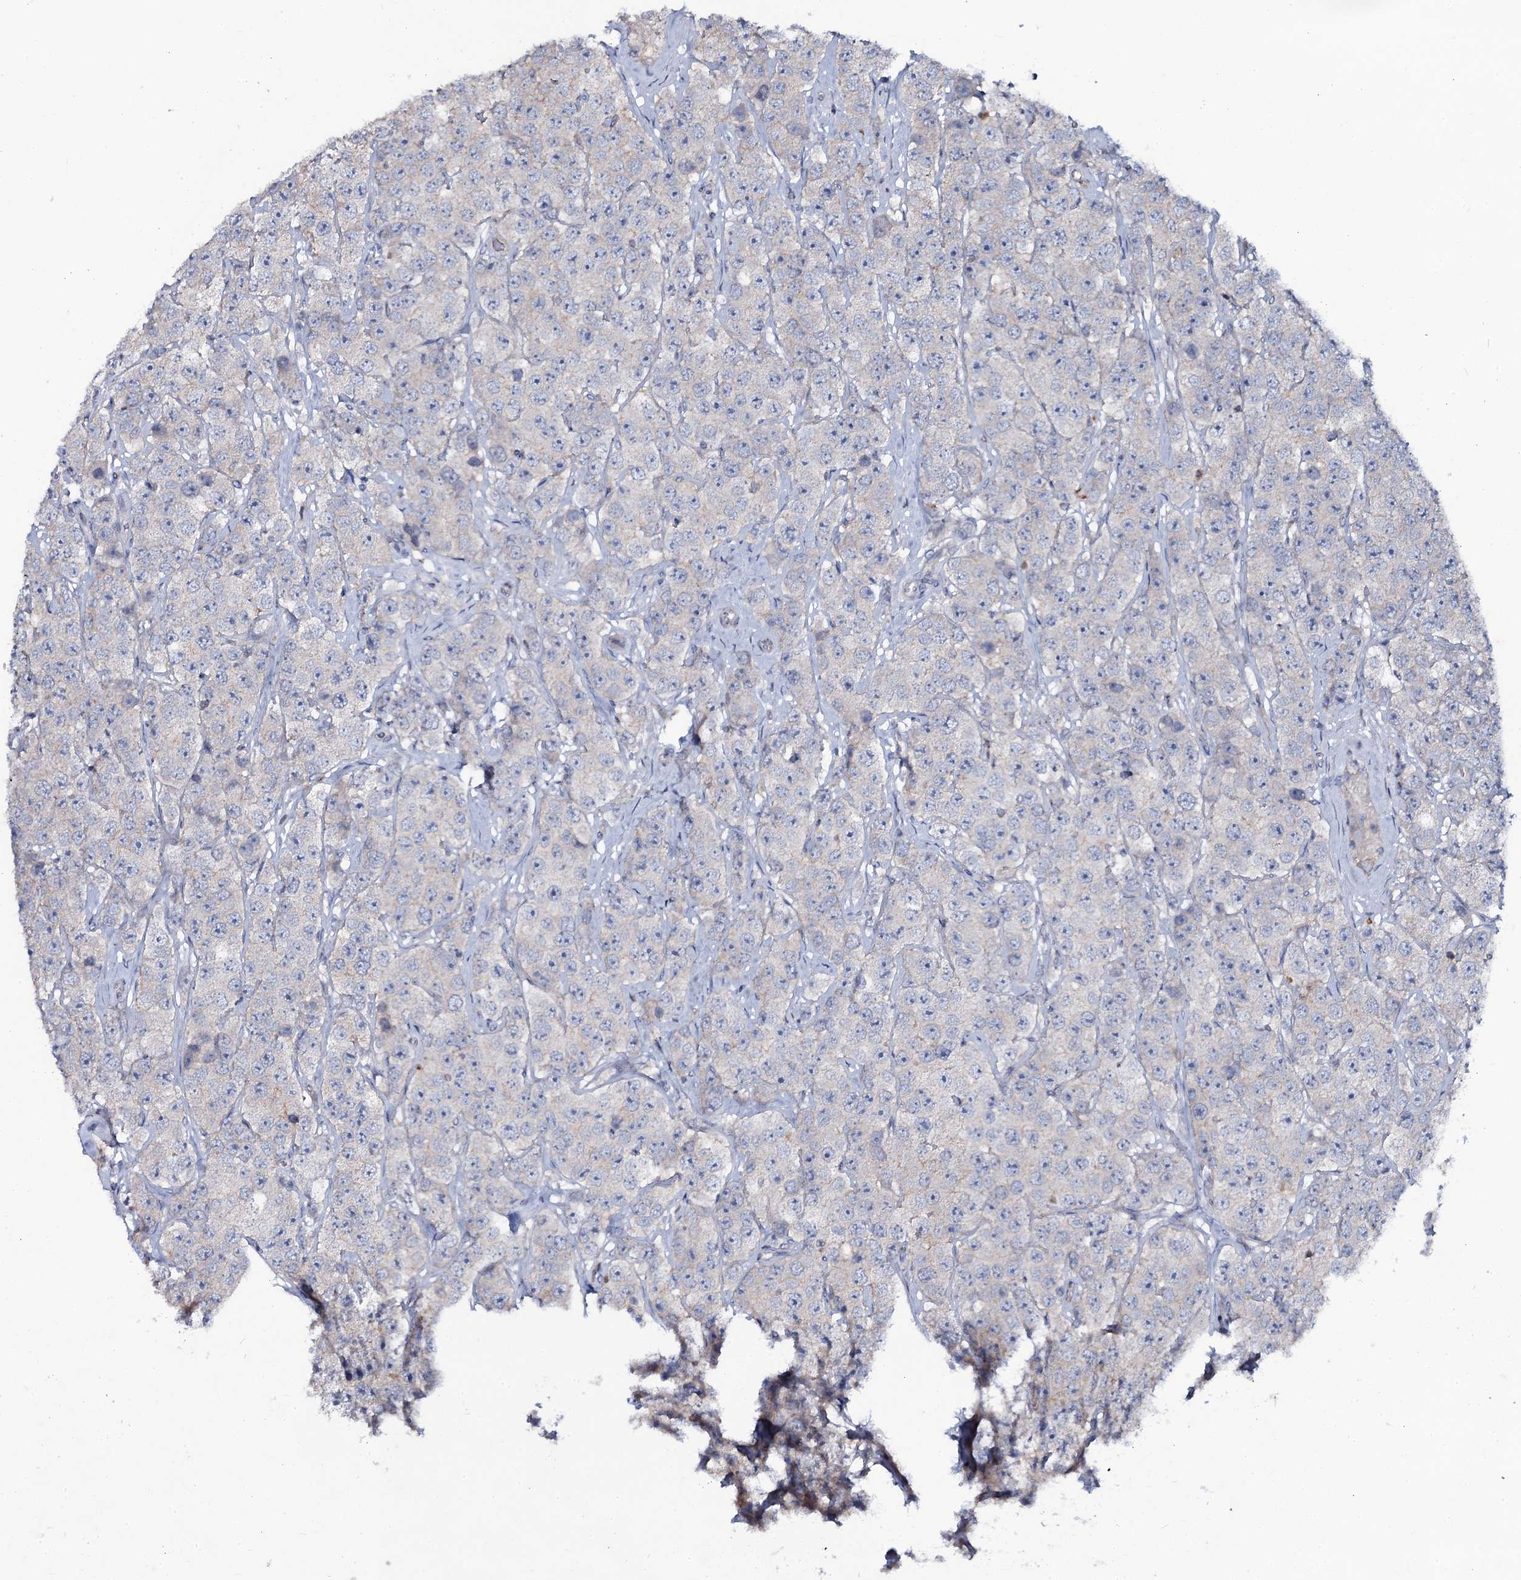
{"staining": {"intensity": "negative", "quantity": "none", "location": "none"}, "tissue": "testis cancer", "cell_type": "Tumor cells", "image_type": "cancer", "snomed": [{"axis": "morphology", "description": "Seminoma, NOS"}, {"axis": "topography", "description": "Testis"}], "caption": "Micrograph shows no protein staining in tumor cells of testis cancer tissue.", "gene": "SNAP23", "patient": {"sex": "male", "age": 28}}